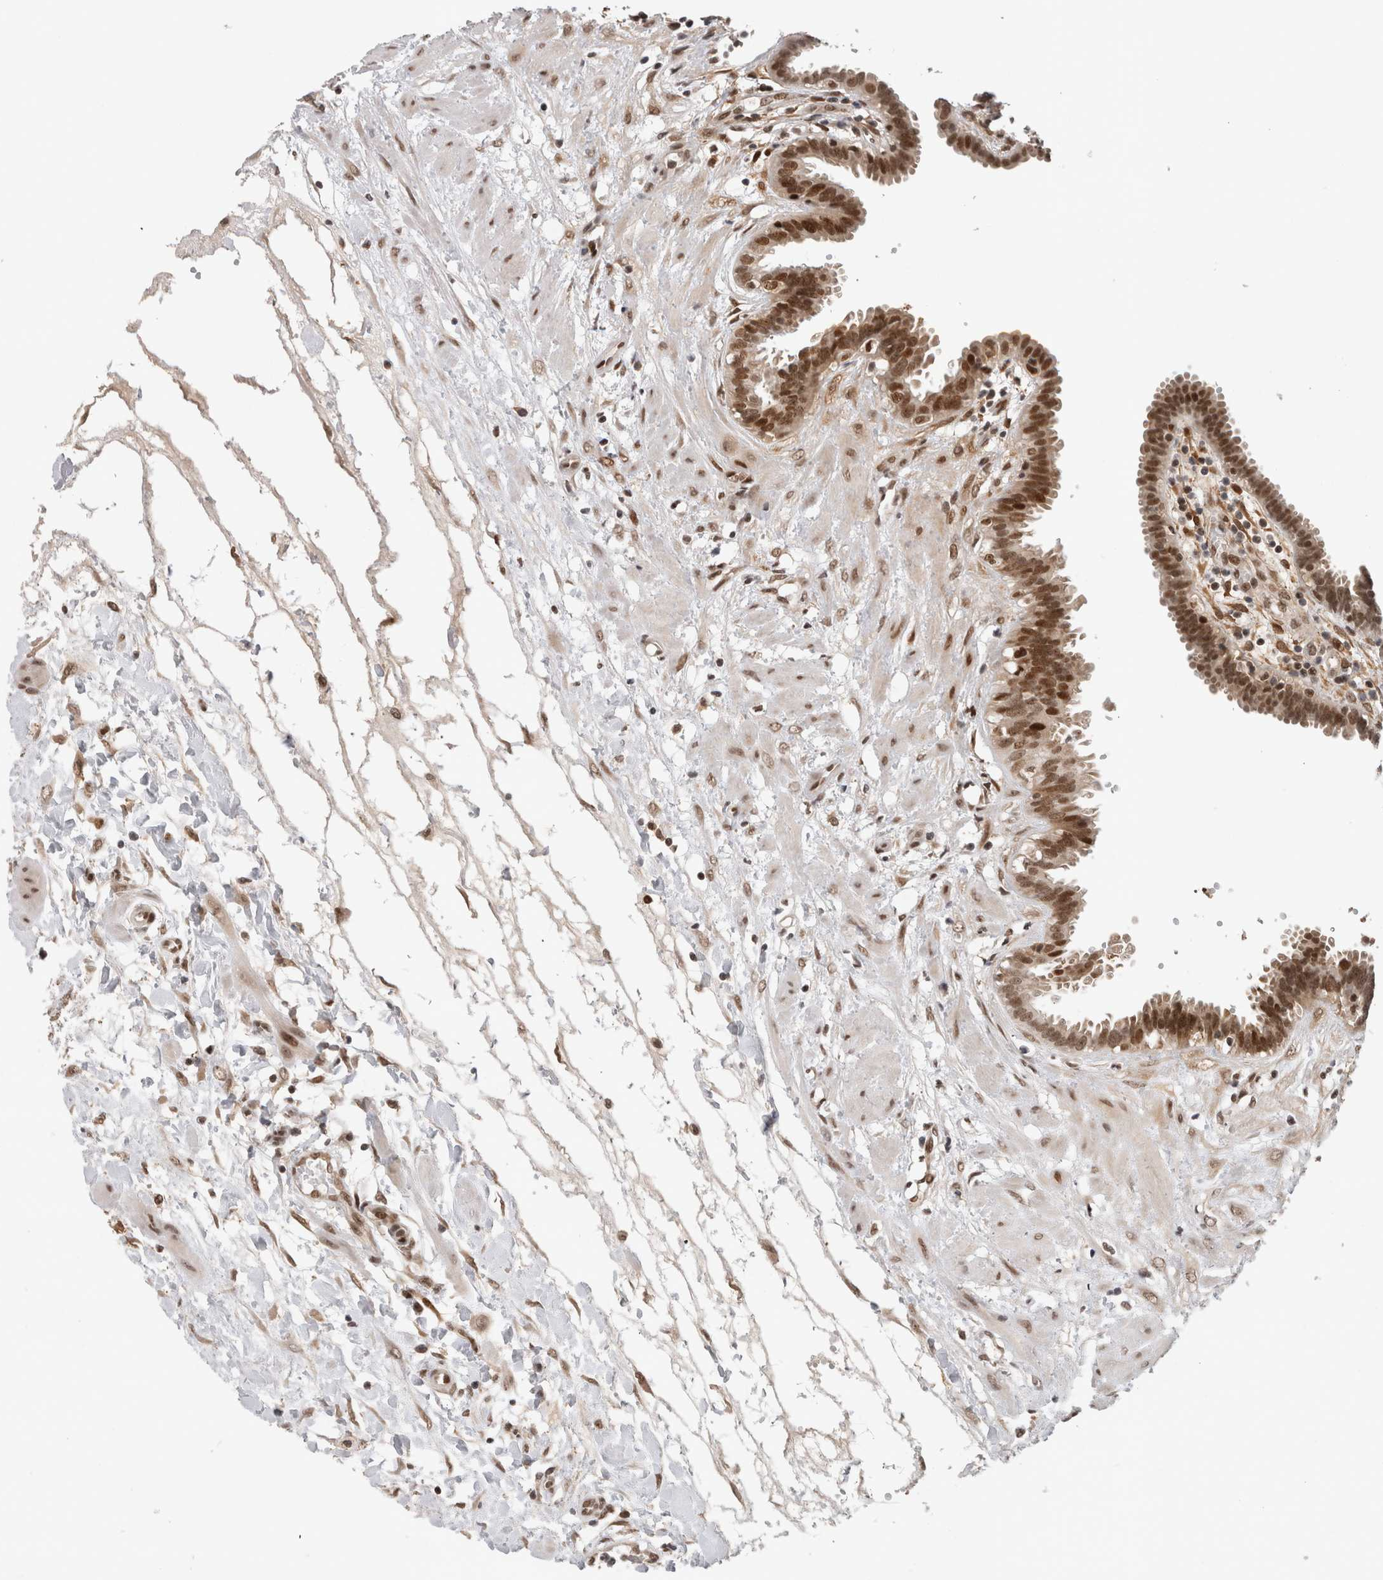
{"staining": {"intensity": "strong", "quantity": ">75%", "location": "nuclear"}, "tissue": "fallopian tube", "cell_type": "Glandular cells", "image_type": "normal", "snomed": [{"axis": "morphology", "description": "Normal tissue, NOS"}, {"axis": "topography", "description": "Fallopian tube"}, {"axis": "topography", "description": "Placenta"}], "caption": "Strong nuclear protein staining is appreciated in approximately >75% of glandular cells in fallopian tube.", "gene": "ZNF521", "patient": {"sex": "female", "age": 32}}